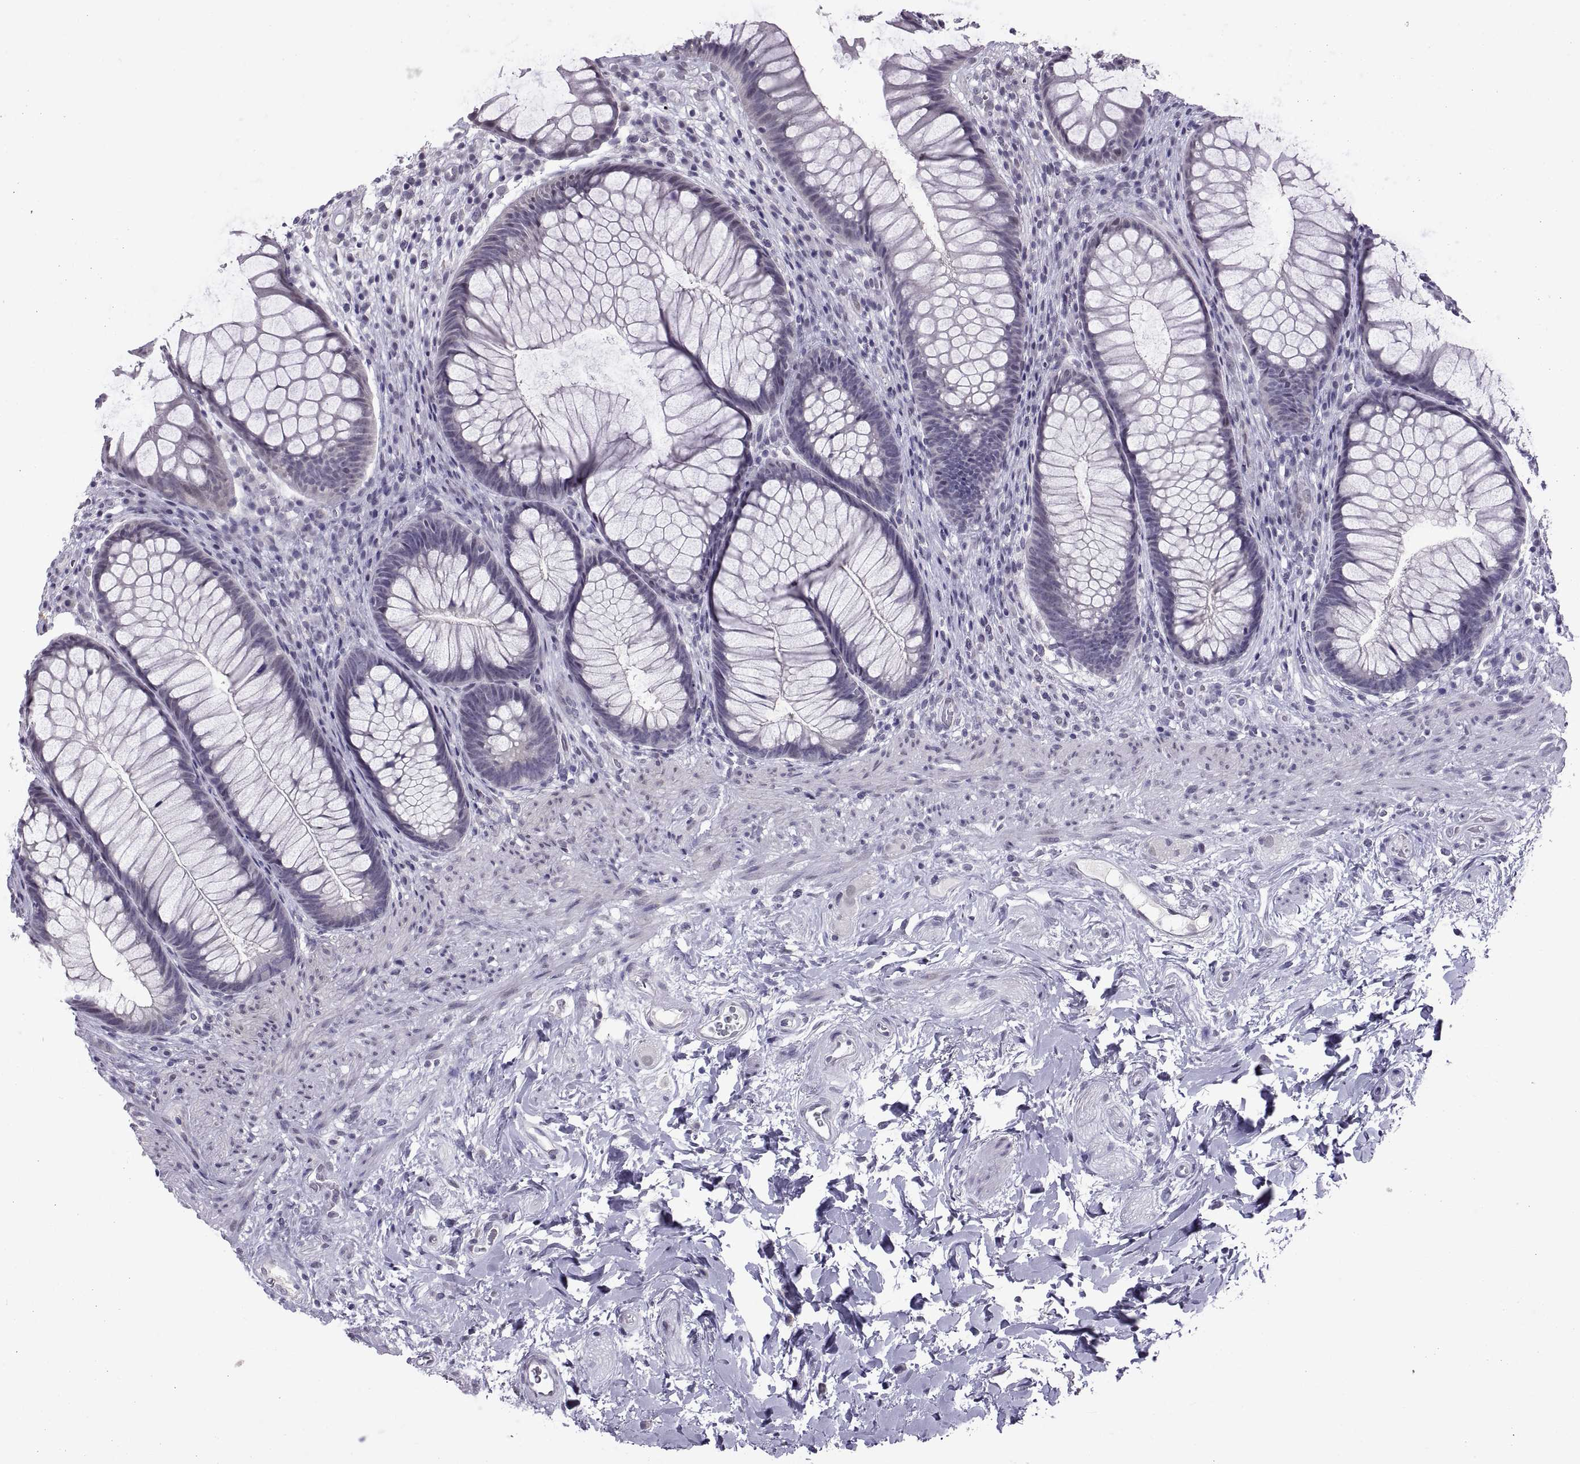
{"staining": {"intensity": "negative", "quantity": "none", "location": "none"}, "tissue": "rectum", "cell_type": "Glandular cells", "image_type": "normal", "snomed": [{"axis": "morphology", "description": "Normal tissue, NOS"}, {"axis": "topography", "description": "Smooth muscle"}, {"axis": "topography", "description": "Rectum"}], "caption": "Photomicrograph shows no protein expression in glandular cells of normal rectum. (Brightfield microscopy of DAB IHC at high magnification).", "gene": "KRT77", "patient": {"sex": "male", "age": 53}}